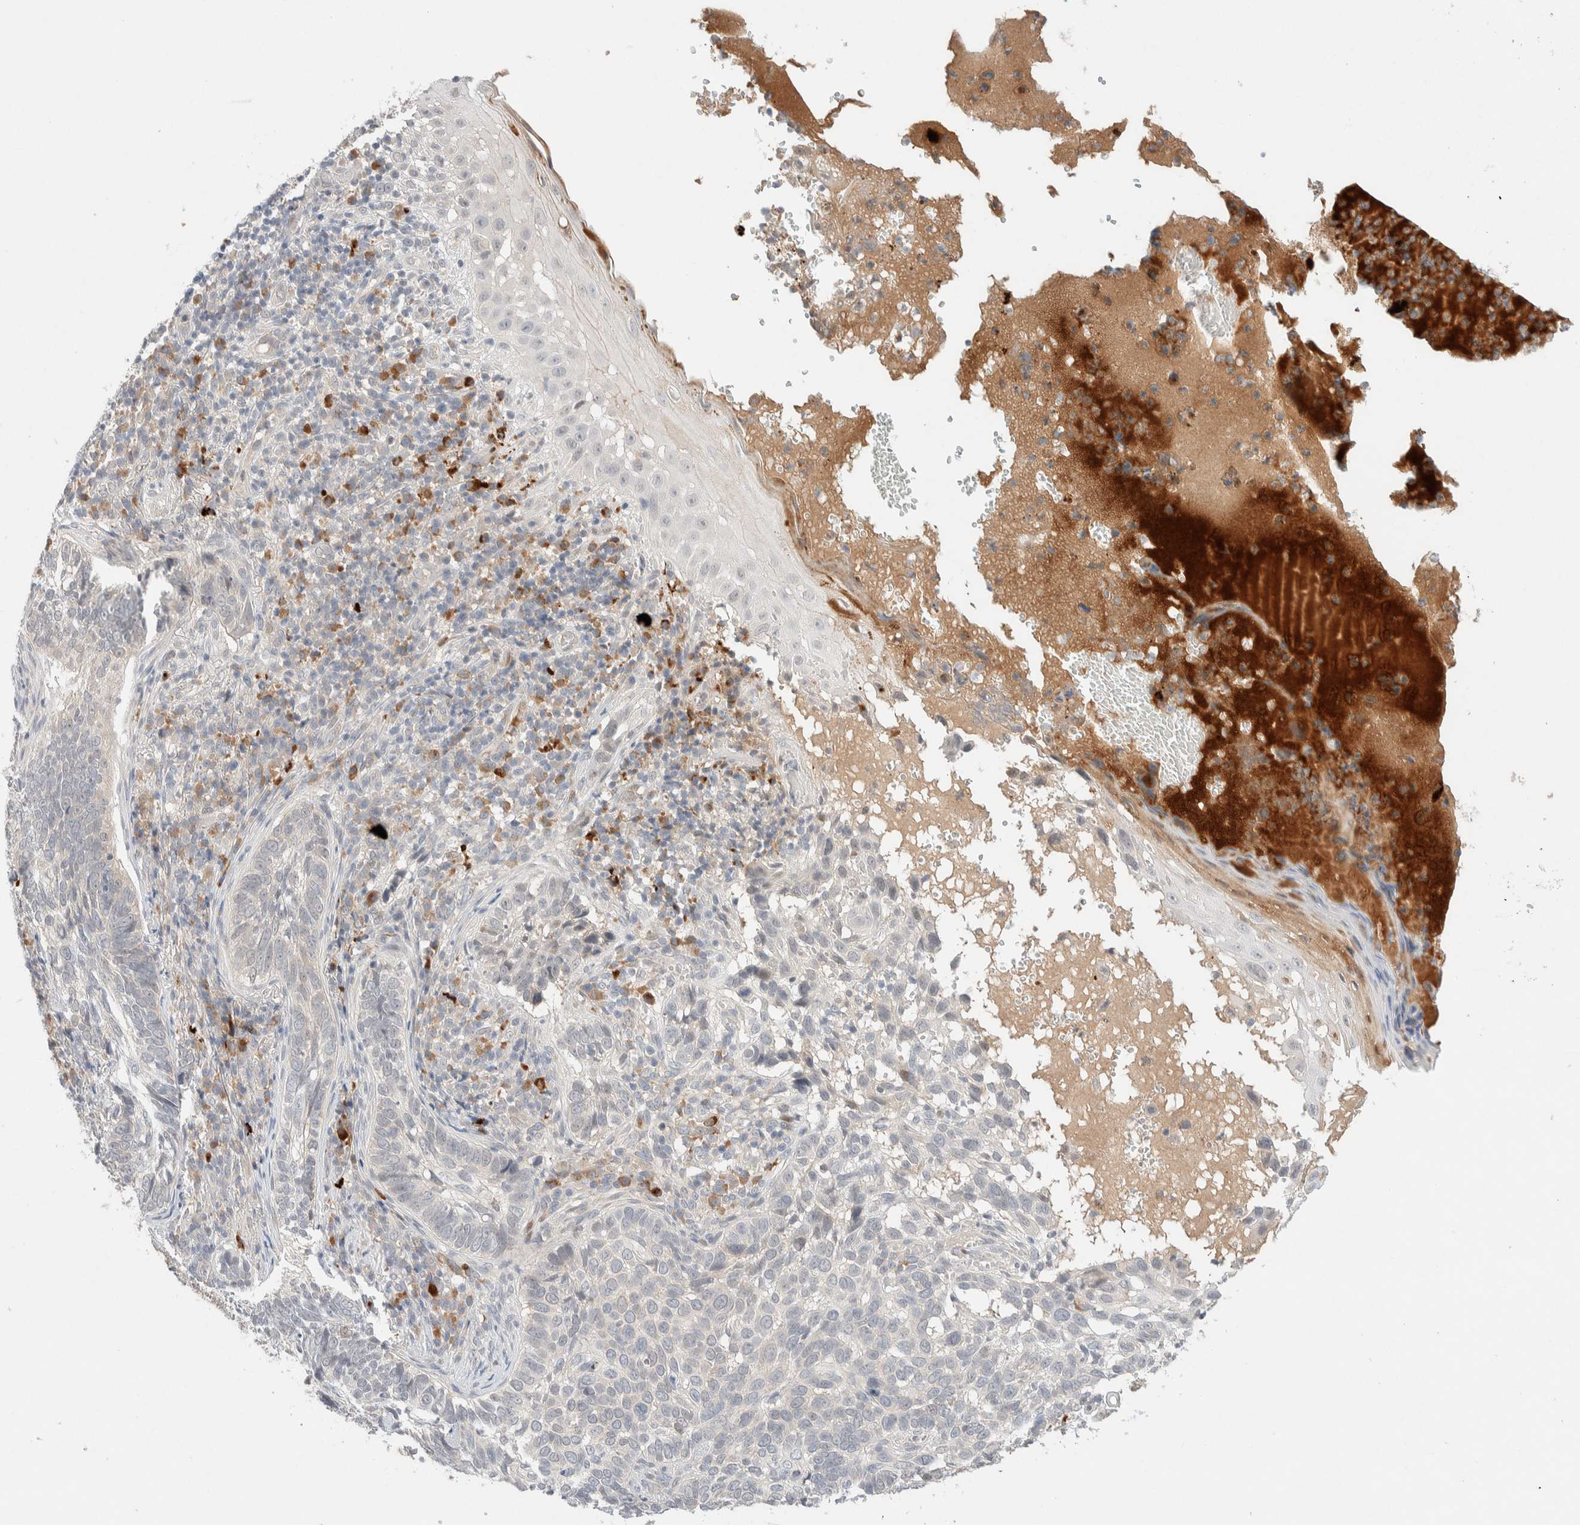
{"staining": {"intensity": "negative", "quantity": "none", "location": "none"}, "tissue": "skin cancer", "cell_type": "Tumor cells", "image_type": "cancer", "snomed": [{"axis": "morphology", "description": "Basal cell carcinoma"}, {"axis": "topography", "description": "Skin"}], "caption": "IHC photomicrograph of skin basal cell carcinoma stained for a protein (brown), which shows no staining in tumor cells.", "gene": "CHKA", "patient": {"sex": "female", "age": 89}}